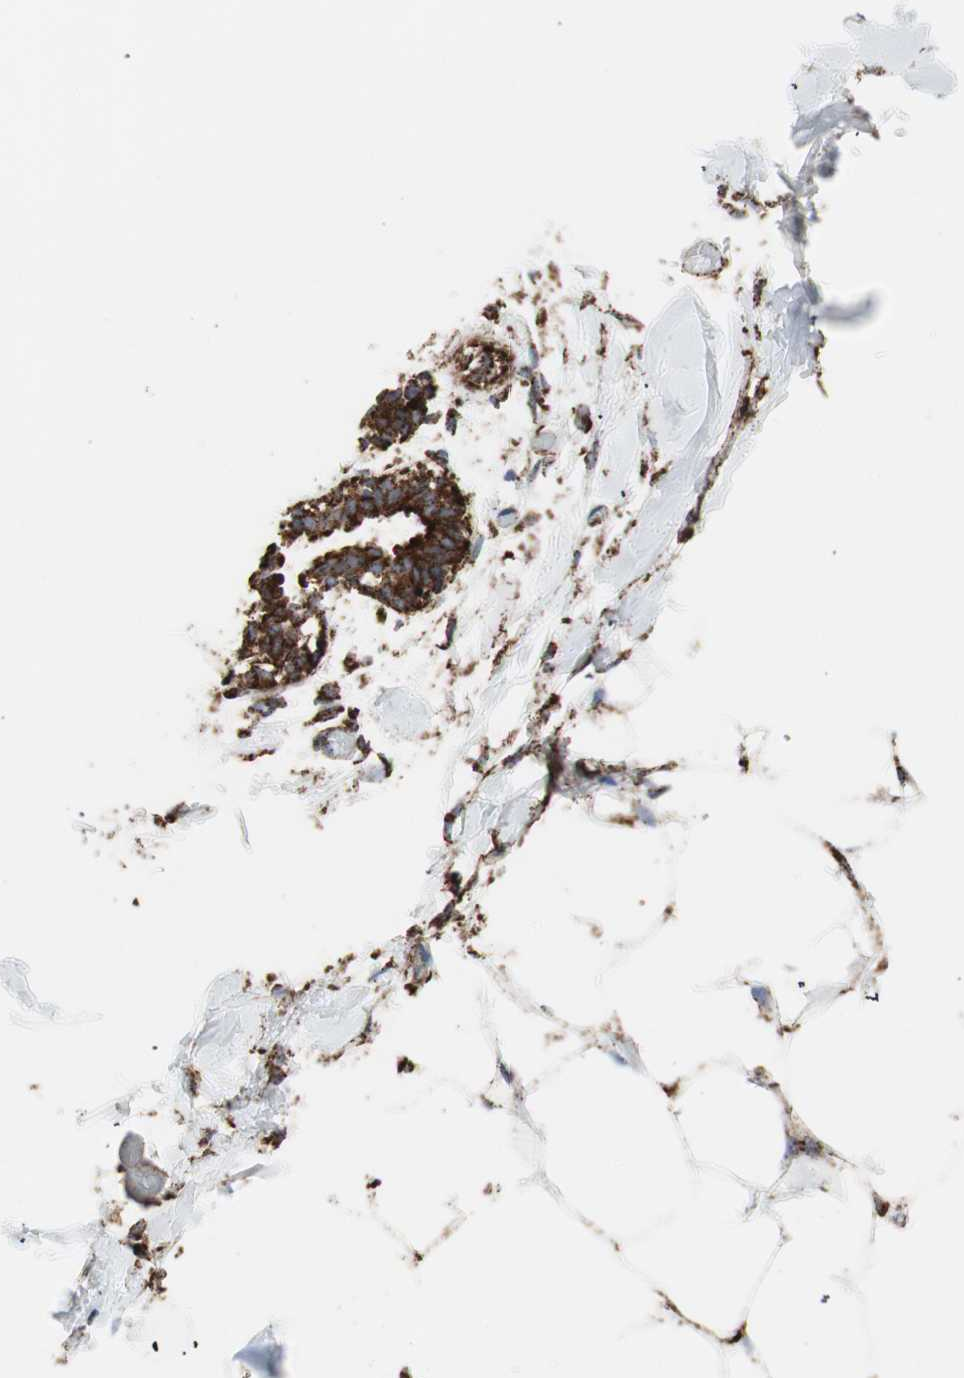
{"staining": {"intensity": "strong", "quantity": ">75%", "location": "cytoplasmic/membranous"}, "tissue": "adipose tissue", "cell_type": "Adipocytes", "image_type": "normal", "snomed": [{"axis": "morphology", "description": "Normal tissue, NOS"}, {"axis": "topography", "description": "Breast"}, {"axis": "topography", "description": "Adipose tissue"}], "caption": "Adipose tissue stained with immunohistochemistry shows strong cytoplasmic/membranous expression in approximately >75% of adipocytes.", "gene": "LAMP1", "patient": {"sex": "female", "age": 25}}